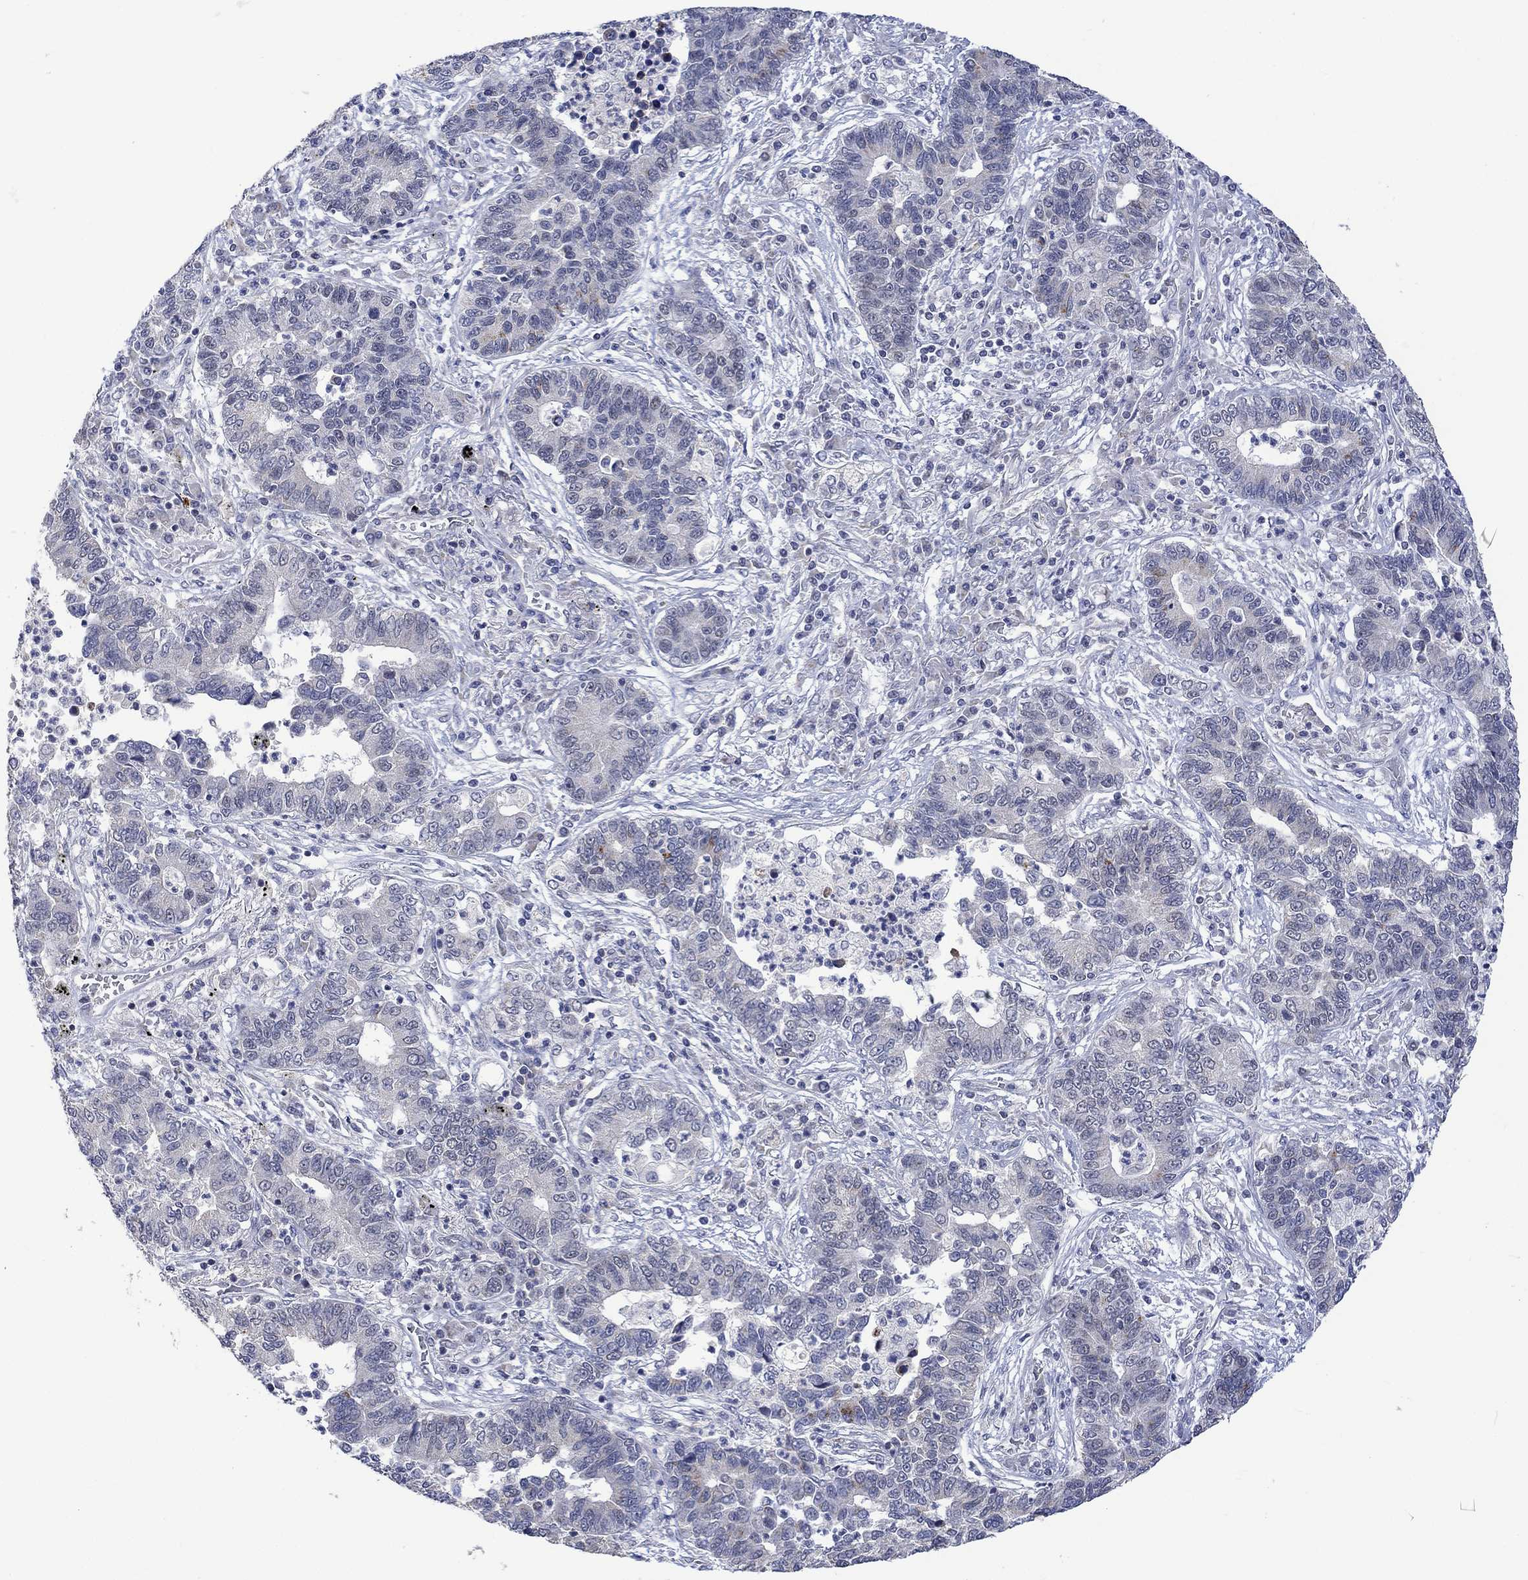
{"staining": {"intensity": "moderate", "quantity": "<25%", "location": "cytoplasmic/membranous"}, "tissue": "lung cancer", "cell_type": "Tumor cells", "image_type": "cancer", "snomed": [{"axis": "morphology", "description": "Adenocarcinoma, NOS"}, {"axis": "topography", "description": "Lung"}], "caption": "Immunohistochemistry (IHC) micrograph of lung cancer stained for a protein (brown), which exhibits low levels of moderate cytoplasmic/membranous expression in approximately <25% of tumor cells.", "gene": "SLC48A1", "patient": {"sex": "female", "age": 57}}